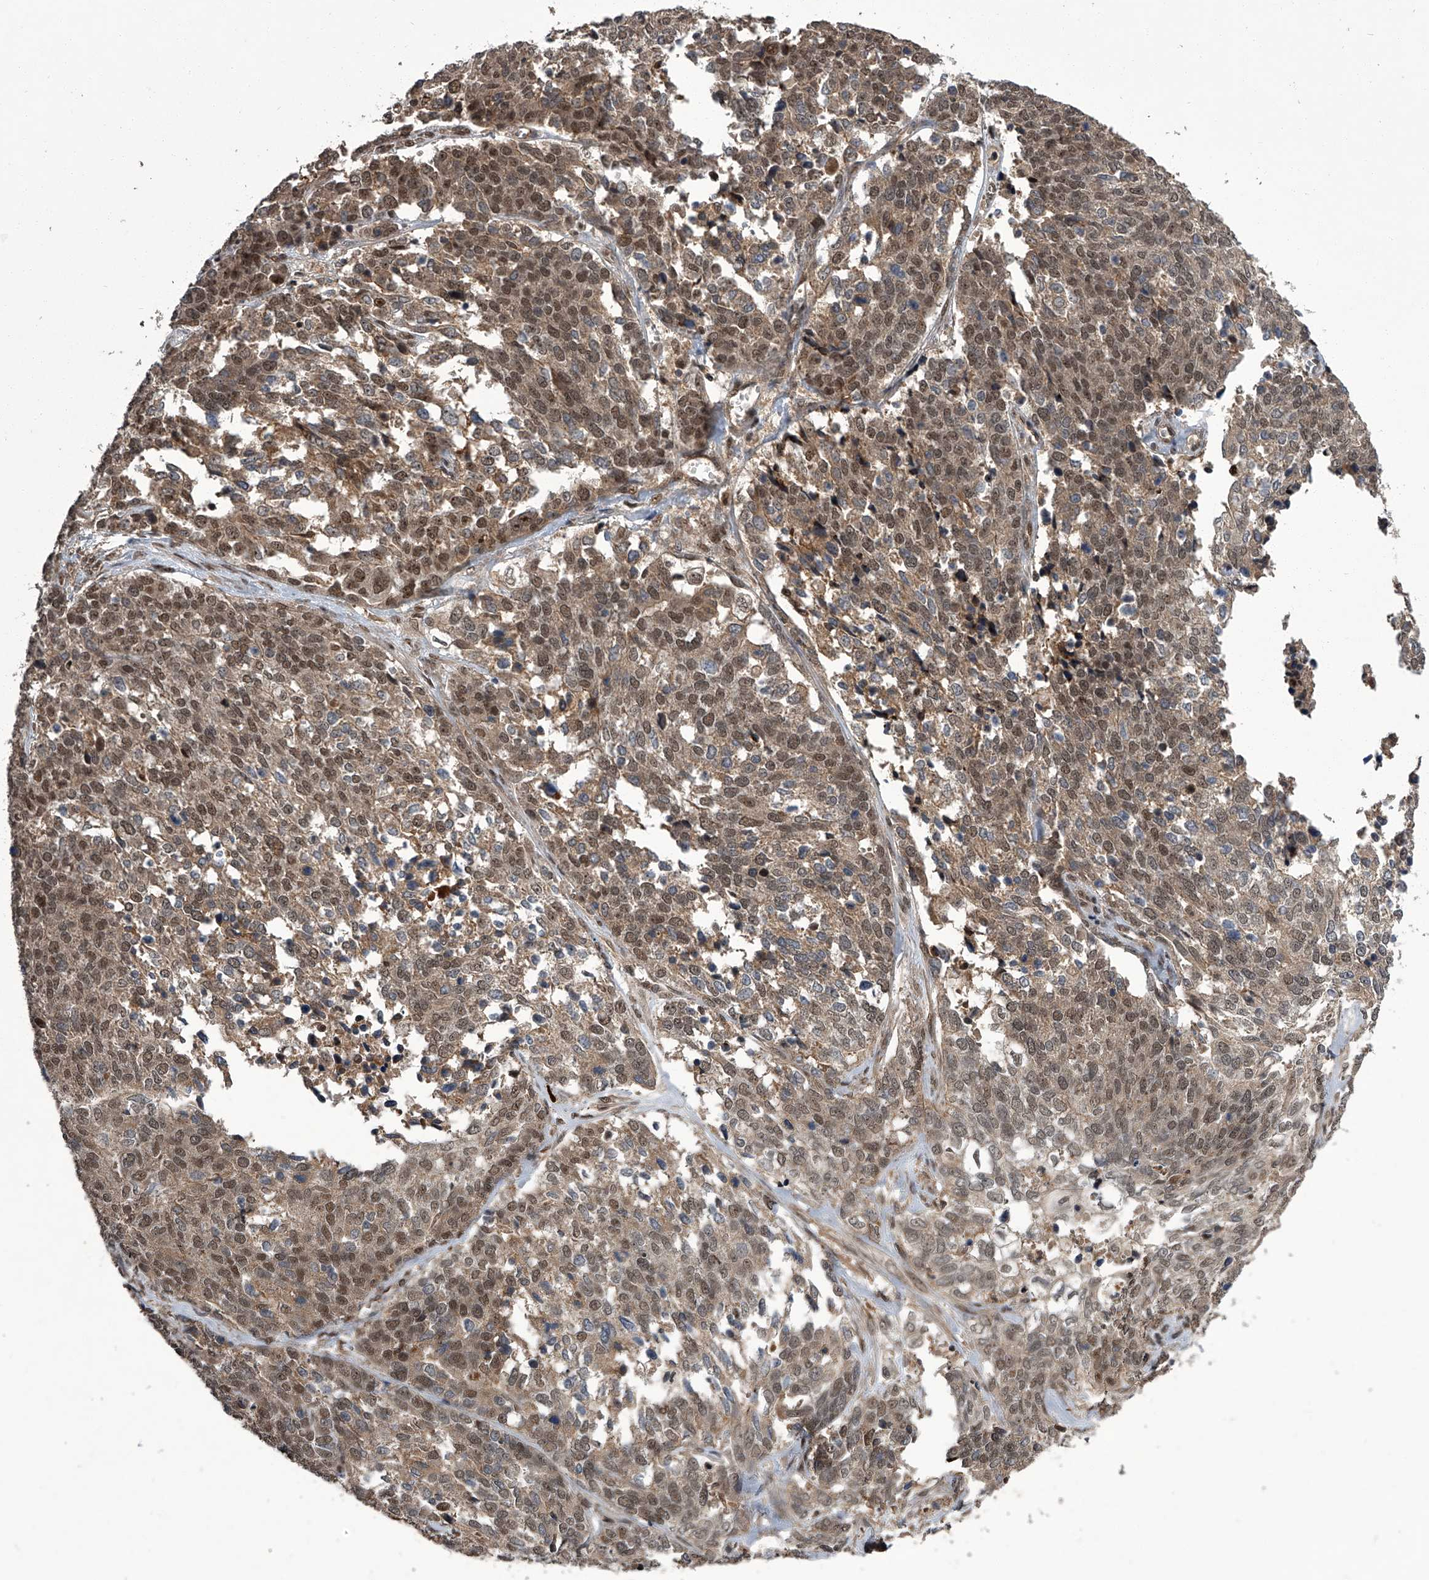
{"staining": {"intensity": "moderate", "quantity": ">75%", "location": "cytoplasmic/membranous,nuclear"}, "tissue": "ovarian cancer", "cell_type": "Tumor cells", "image_type": "cancer", "snomed": [{"axis": "morphology", "description": "Cystadenocarcinoma, serous, NOS"}, {"axis": "topography", "description": "Ovary"}], "caption": "Immunohistochemical staining of human ovarian serous cystadenocarcinoma displays medium levels of moderate cytoplasmic/membranous and nuclear protein staining in approximately >75% of tumor cells. Nuclei are stained in blue.", "gene": "SLC12A8", "patient": {"sex": "female", "age": 44}}